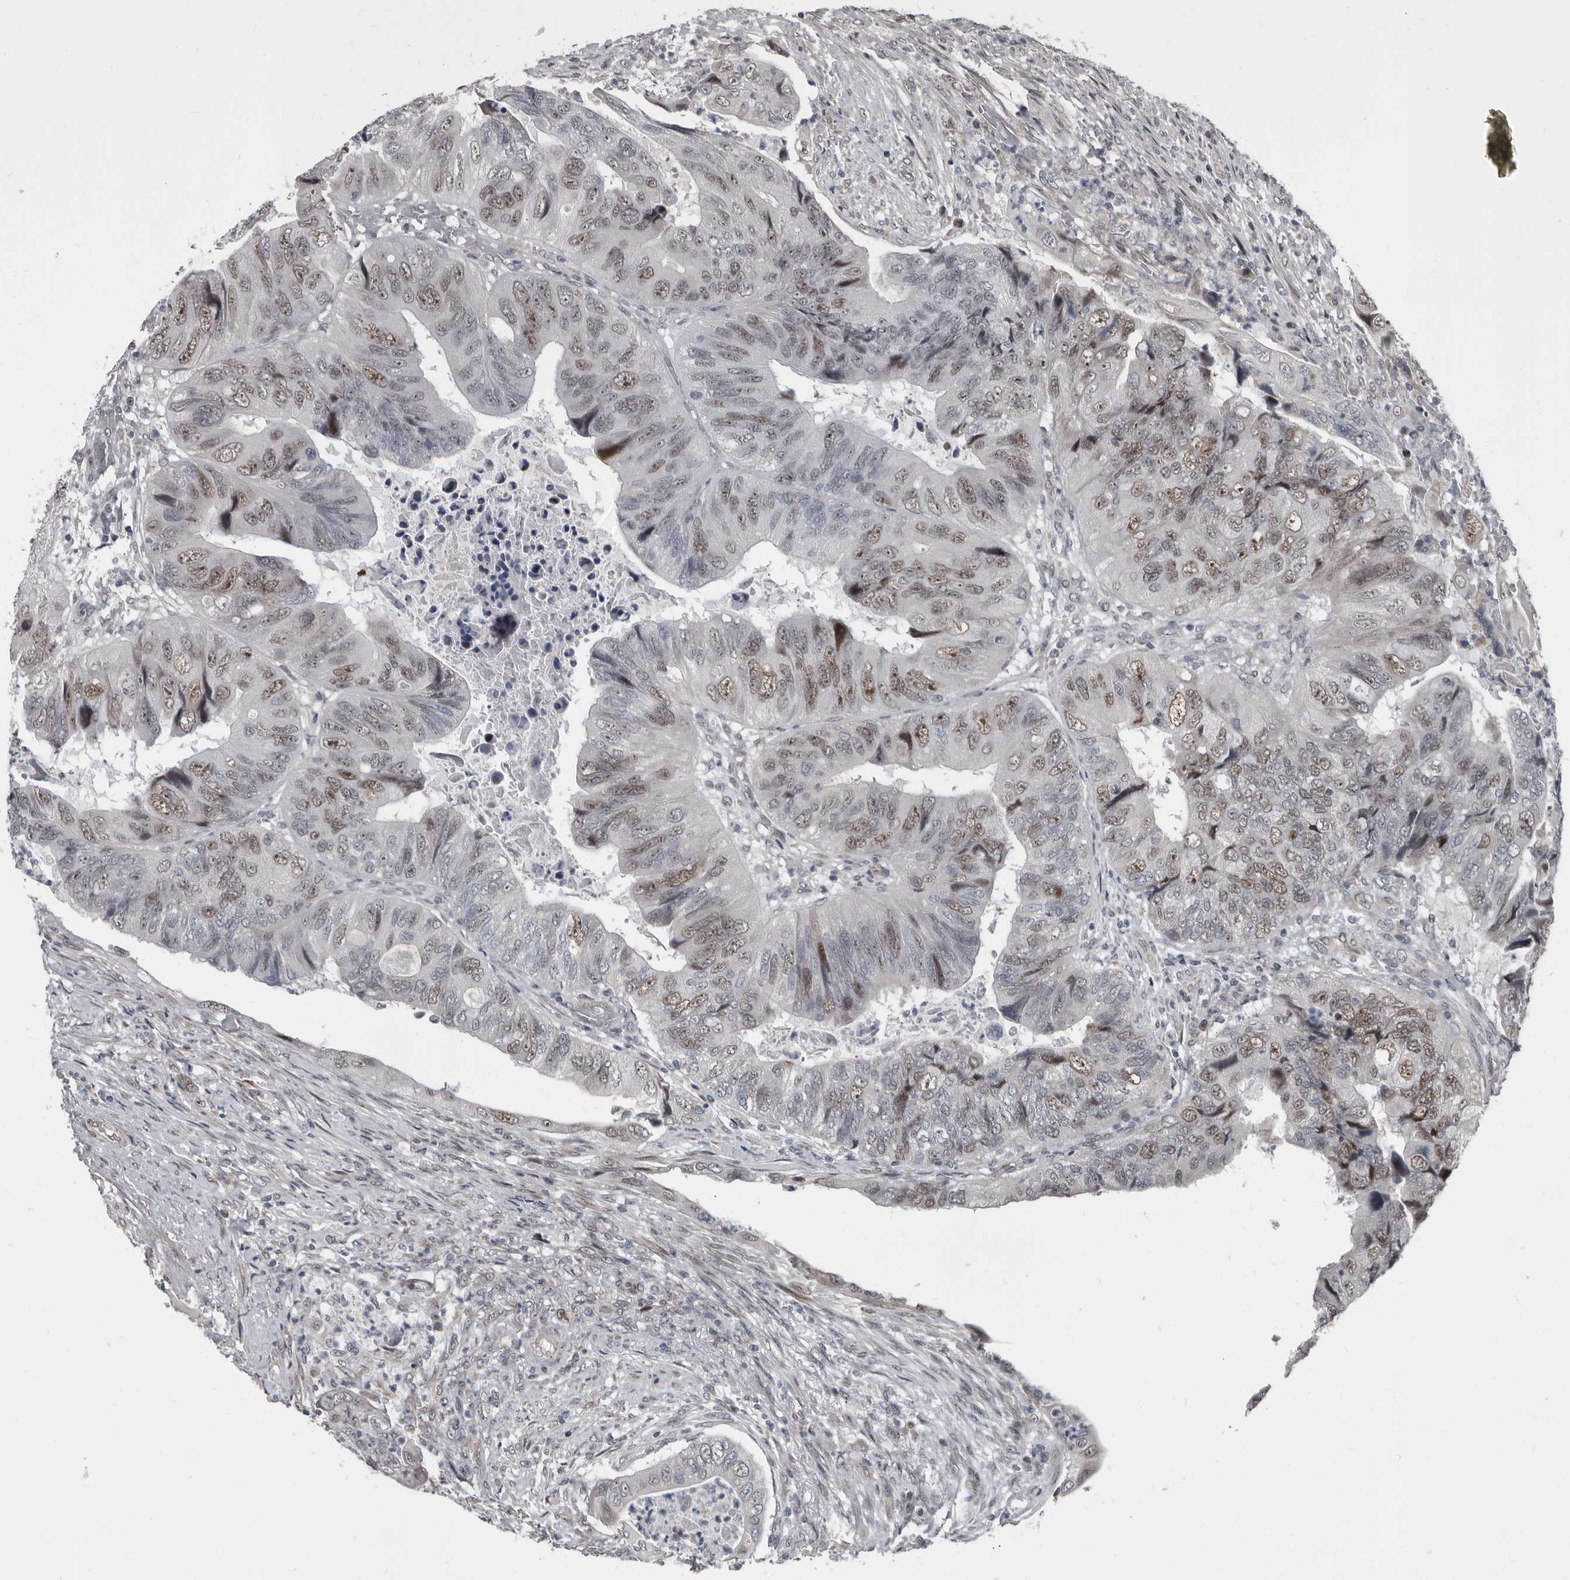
{"staining": {"intensity": "moderate", "quantity": "25%-75%", "location": "nuclear"}, "tissue": "colorectal cancer", "cell_type": "Tumor cells", "image_type": "cancer", "snomed": [{"axis": "morphology", "description": "Adenocarcinoma, NOS"}, {"axis": "topography", "description": "Rectum"}], "caption": "Protein staining demonstrates moderate nuclear expression in approximately 25%-75% of tumor cells in colorectal cancer (adenocarcinoma).", "gene": "CHD1L", "patient": {"sex": "male", "age": 63}}